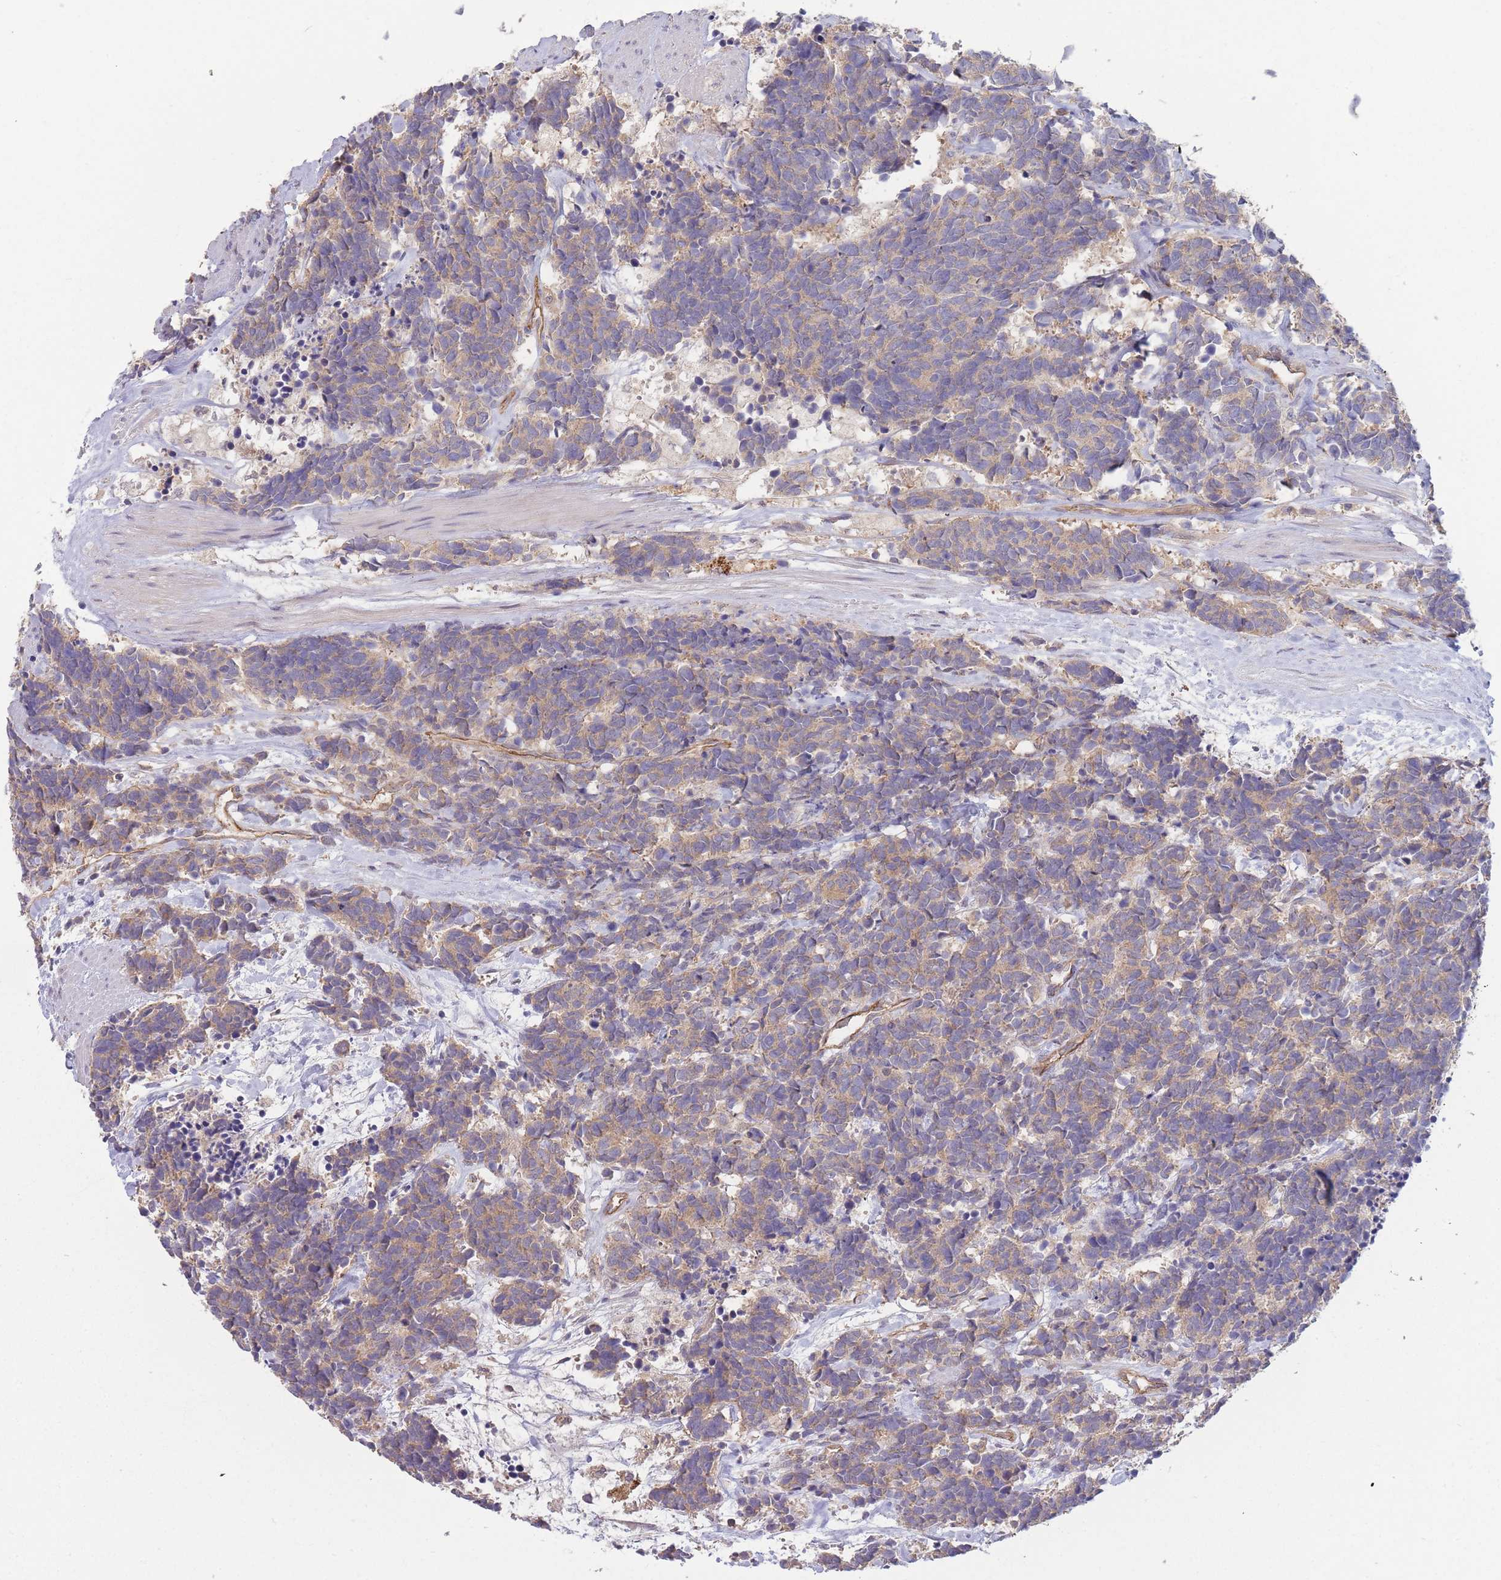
{"staining": {"intensity": "weak", "quantity": "25%-75%", "location": "cytoplasmic/membranous"}, "tissue": "carcinoid", "cell_type": "Tumor cells", "image_type": "cancer", "snomed": [{"axis": "morphology", "description": "Carcinoma, NOS"}, {"axis": "morphology", "description": "Carcinoid, malignant, NOS"}, {"axis": "topography", "description": "Prostate"}], "caption": "DAB immunohistochemical staining of human carcinoid (malignant) demonstrates weak cytoplasmic/membranous protein staining in about 25%-75% of tumor cells.", "gene": "NDUFAF5", "patient": {"sex": "male", "age": 57}}